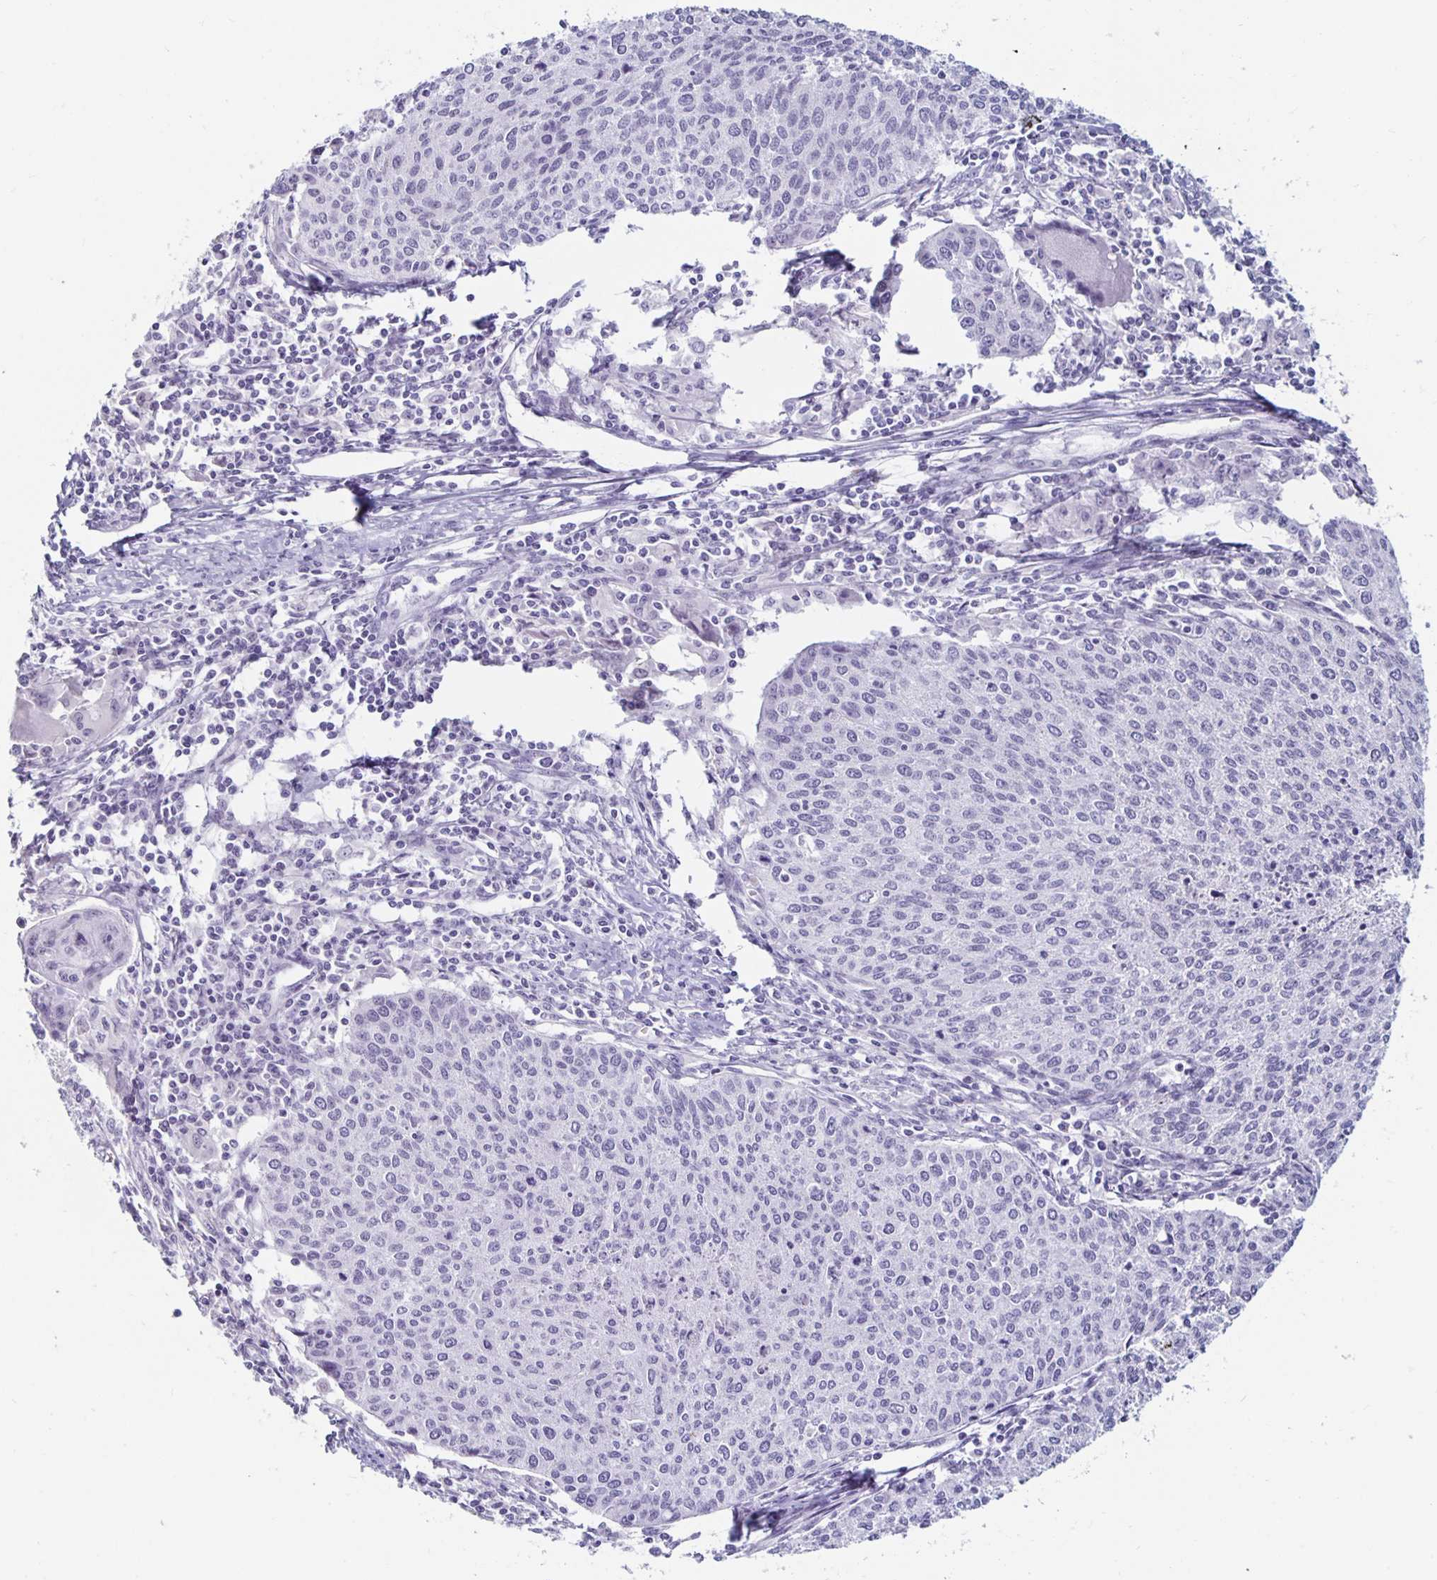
{"staining": {"intensity": "negative", "quantity": "none", "location": "none"}, "tissue": "cervical cancer", "cell_type": "Tumor cells", "image_type": "cancer", "snomed": [{"axis": "morphology", "description": "Squamous cell carcinoma, NOS"}, {"axis": "topography", "description": "Cervix"}], "caption": "High power microscopy image of an immunohistochemistry (IHC) image of cervical cancer (squamous cell carcinoma), revealing no significant positivity in tumor cells.", "gene": "KCNQ2", "patient": {"sex": "female", "age": 38}}